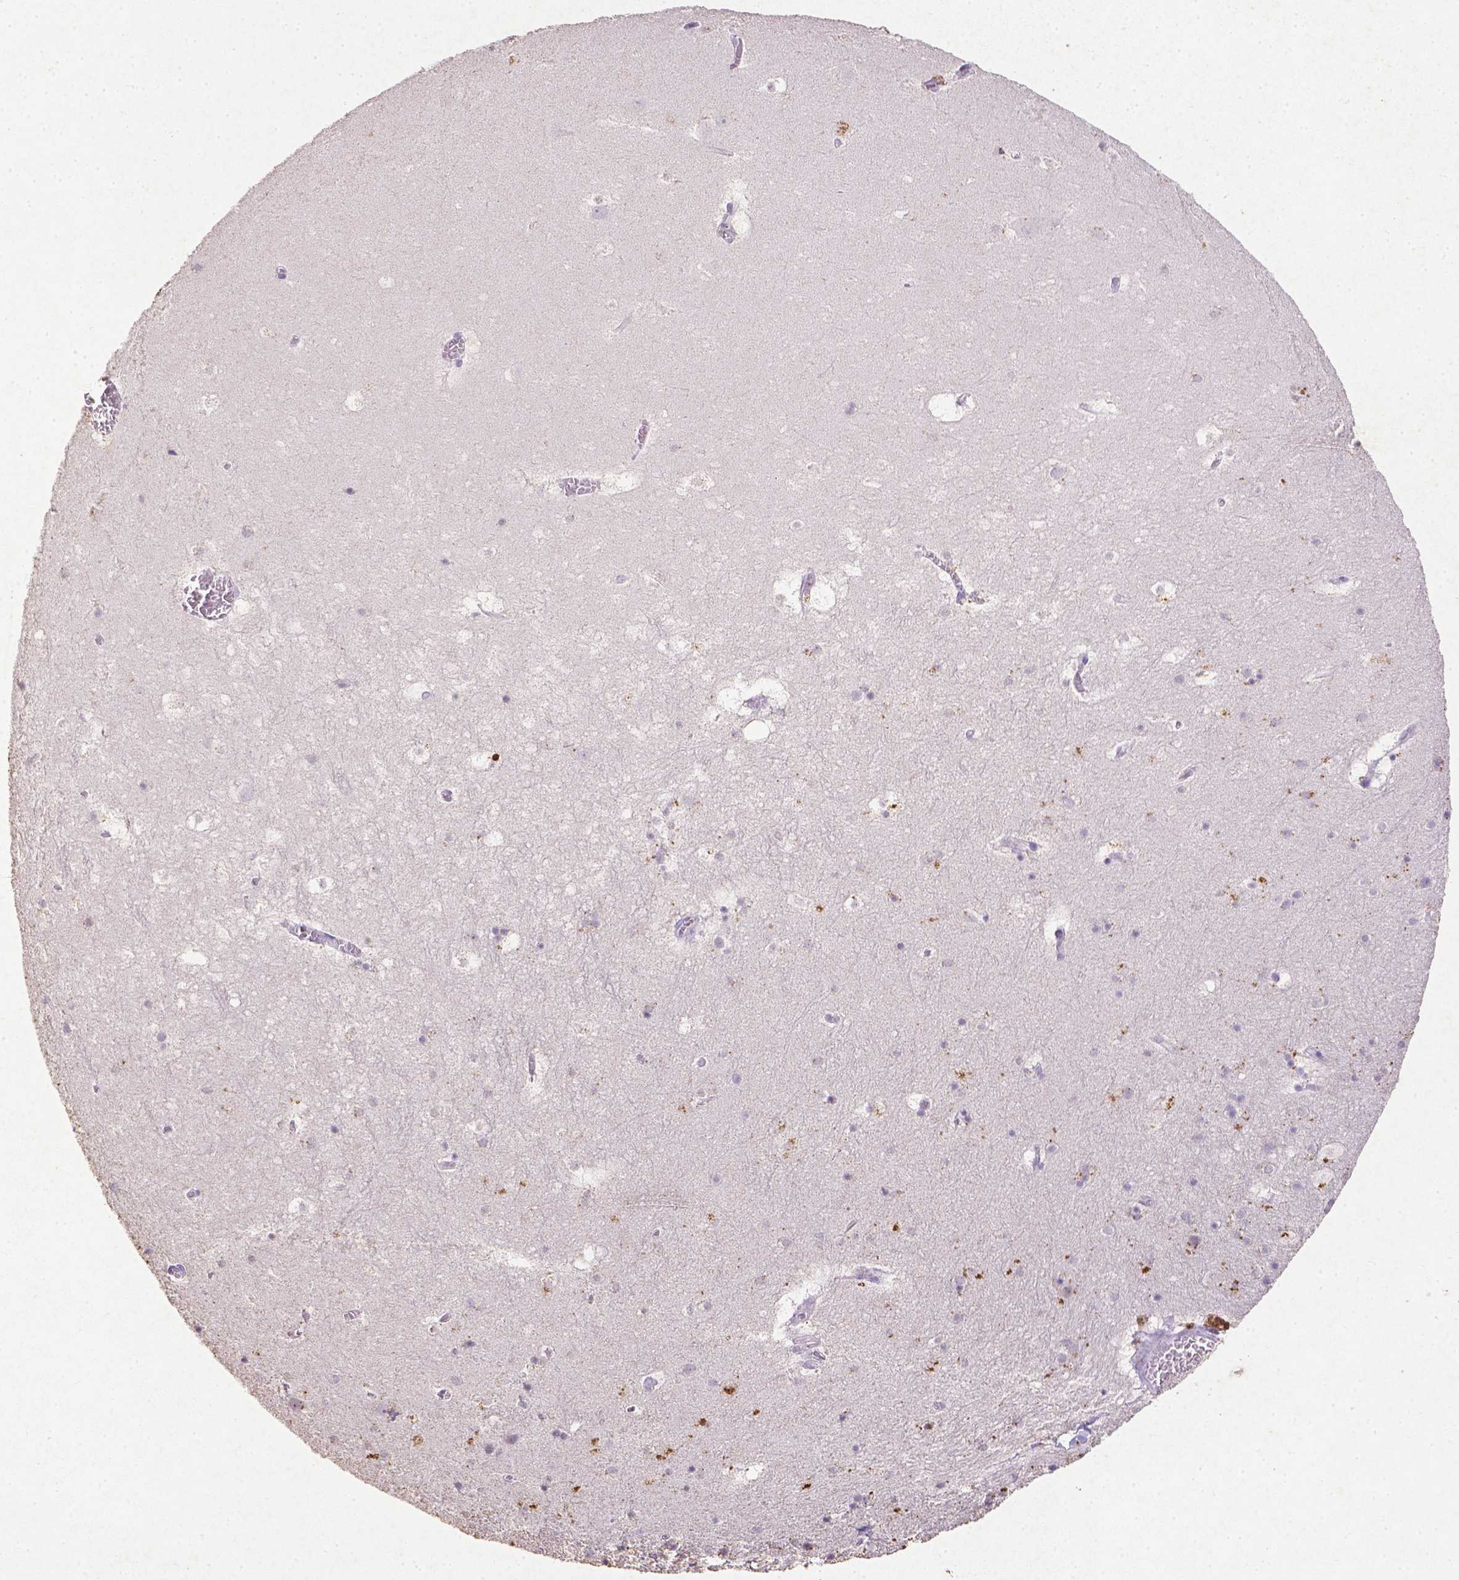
{"staining": {"intensity": "negative", "quantity": "none", "location": "none"}, "tissue": "hippocampus", "cell_type": "Glial cells", "image_type": "normal", "snomed": [{"axis": "morphology", "description": "Normal tissue, NOS"}, {"axis": "topography", "description": "Hippocampus"}], "caption": "This is an IHC micrograph of normal hippocampus. There is no positivity in glial cells.", "gene": "CDKN1A", "patient": {"sex": "male", "age": 45}}